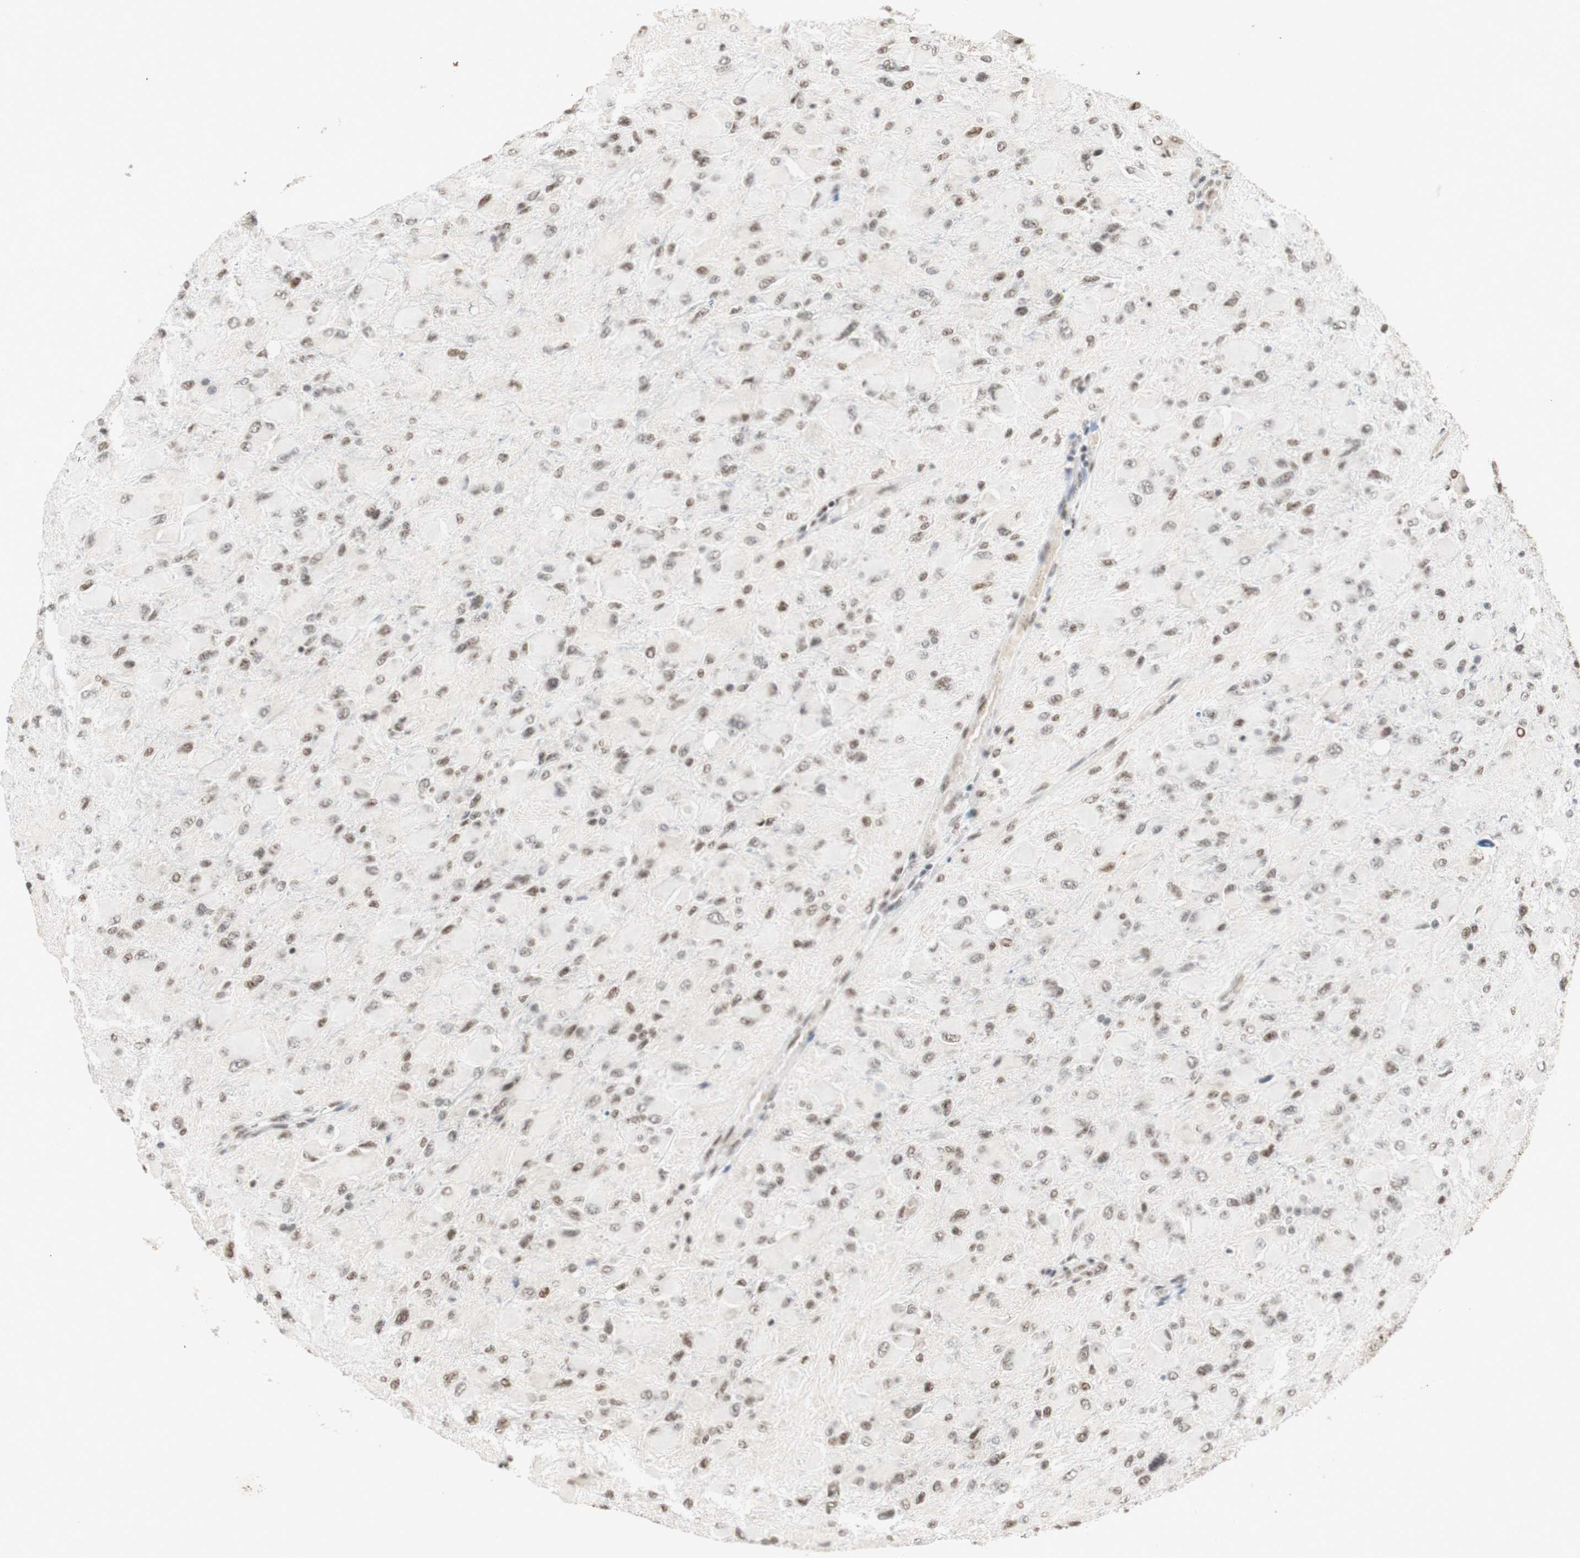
{"staining": {"intensity": "moderate", "quantity": ">75%", "location": "nuclear"}, "tissue": "glioma", "cell_type": "Tumor cells", "image_type": "cancer", "snomed": [{"axis": "morphology", "description": "Glioma, malignant, High grade"}, {"axis": "topography", "description": "Cerebral cortex"}], "caption": "High-power microscopy captured an immunohistochemistry (IHC) micrograph of malignant glioma (high-grade), revealing moderate nuclear staining in about >75% of tumor cells. (Stains: DAB in brown, nuclei in blue, Microscopy: brightfield microscopy at high magnification).", "gene": "SNRPB", "patient": {"sex": "female", "age": 36}}